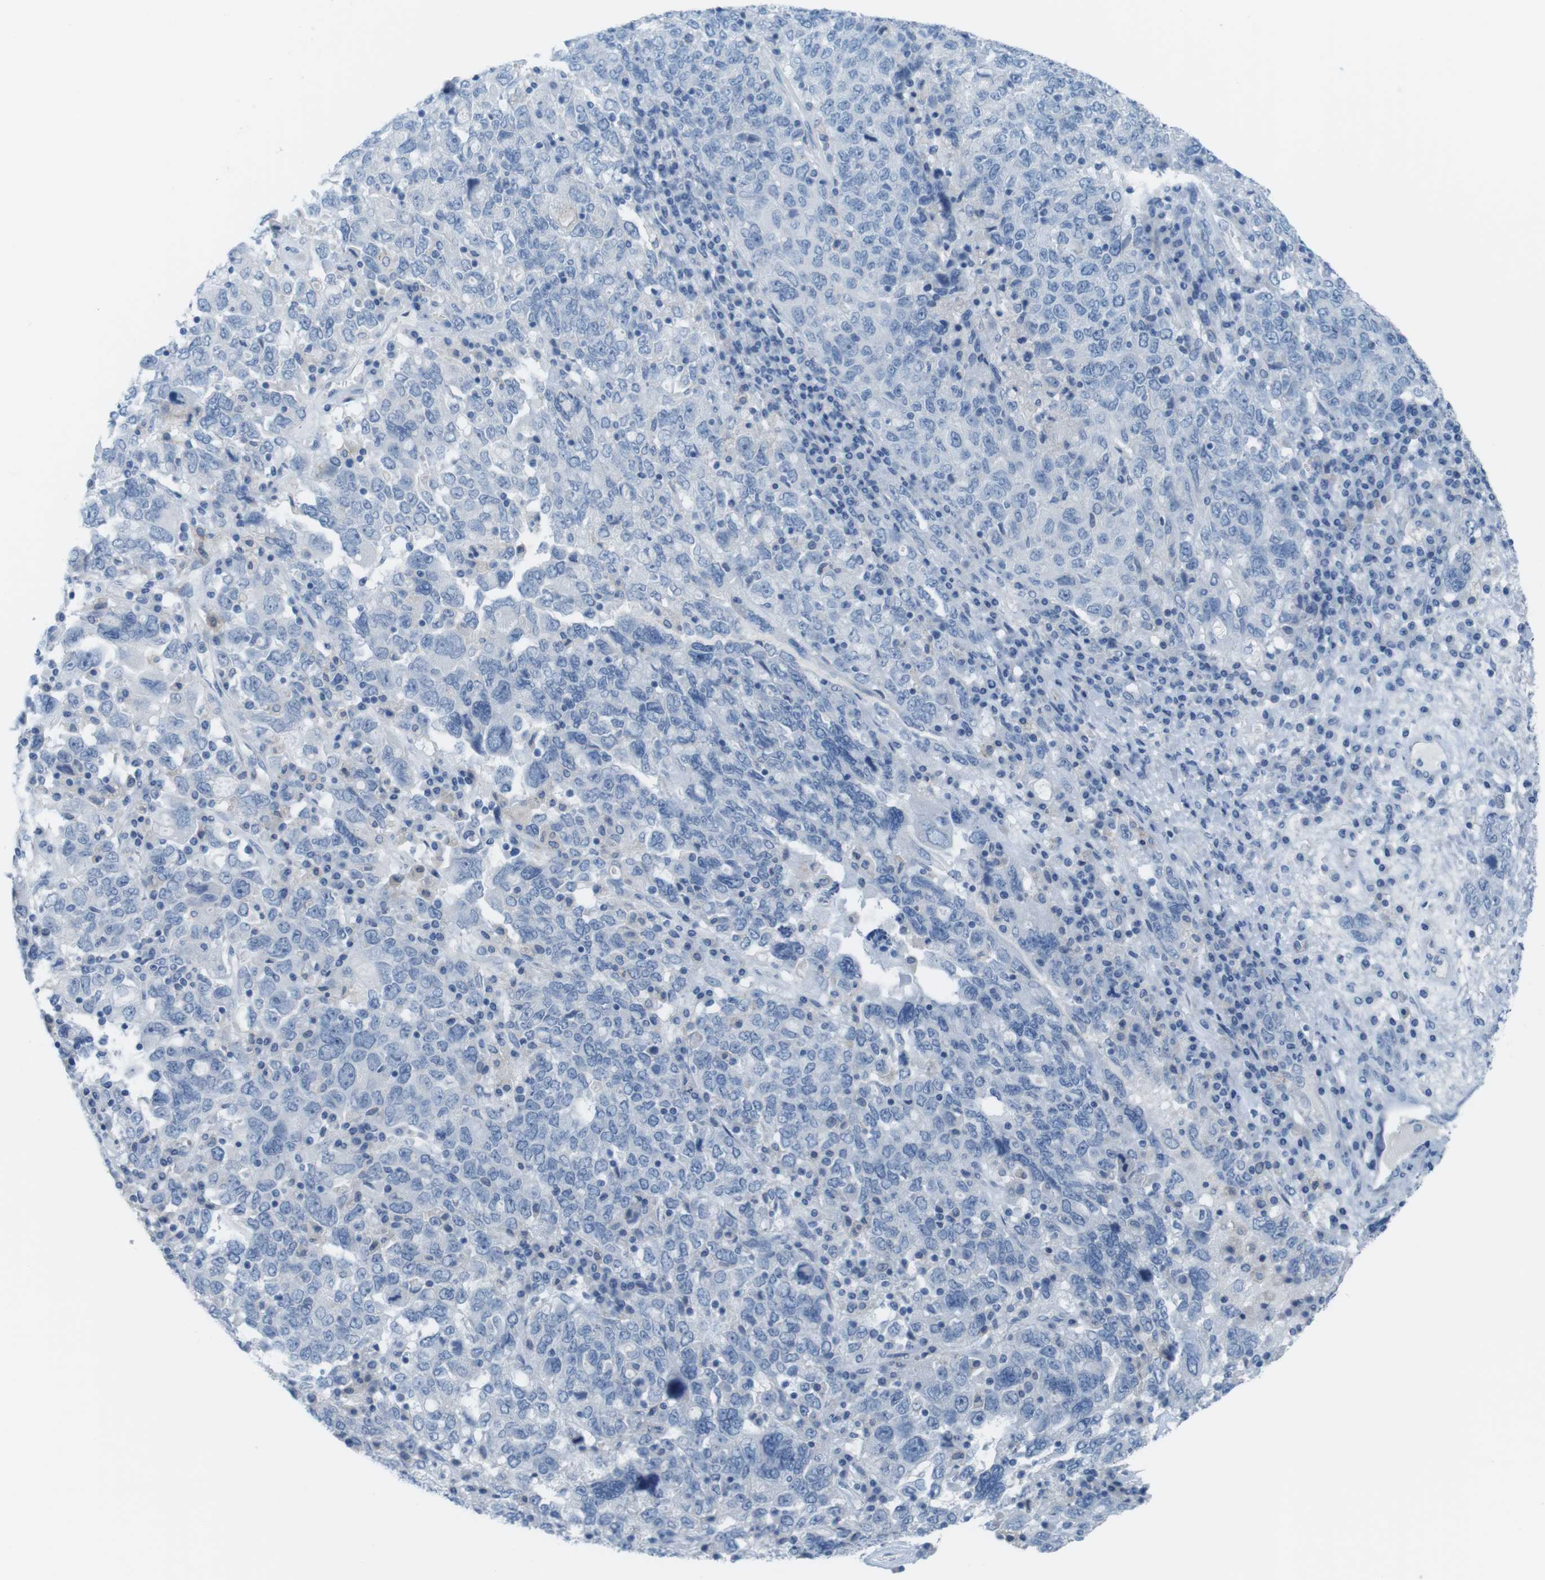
{"staining": {"intensity": "negative", "quantity": "none", "location": "none"}, "tissue": "ovarian cancer", "cell_type": "Tumor cells", "image_type": "cancer", "snomed": [{"axis": "morphology", "description": "Carcinoma, endometroid"}, {"axis": "topography", "description": "Ovary"}], "caption": "Ovarian cancer (endometroid carcinoma) stained for a protein using IHC exhibits no expression tumor cells.", "gene": "MYH9", "patient": {"sex": "female", "age": 62}}